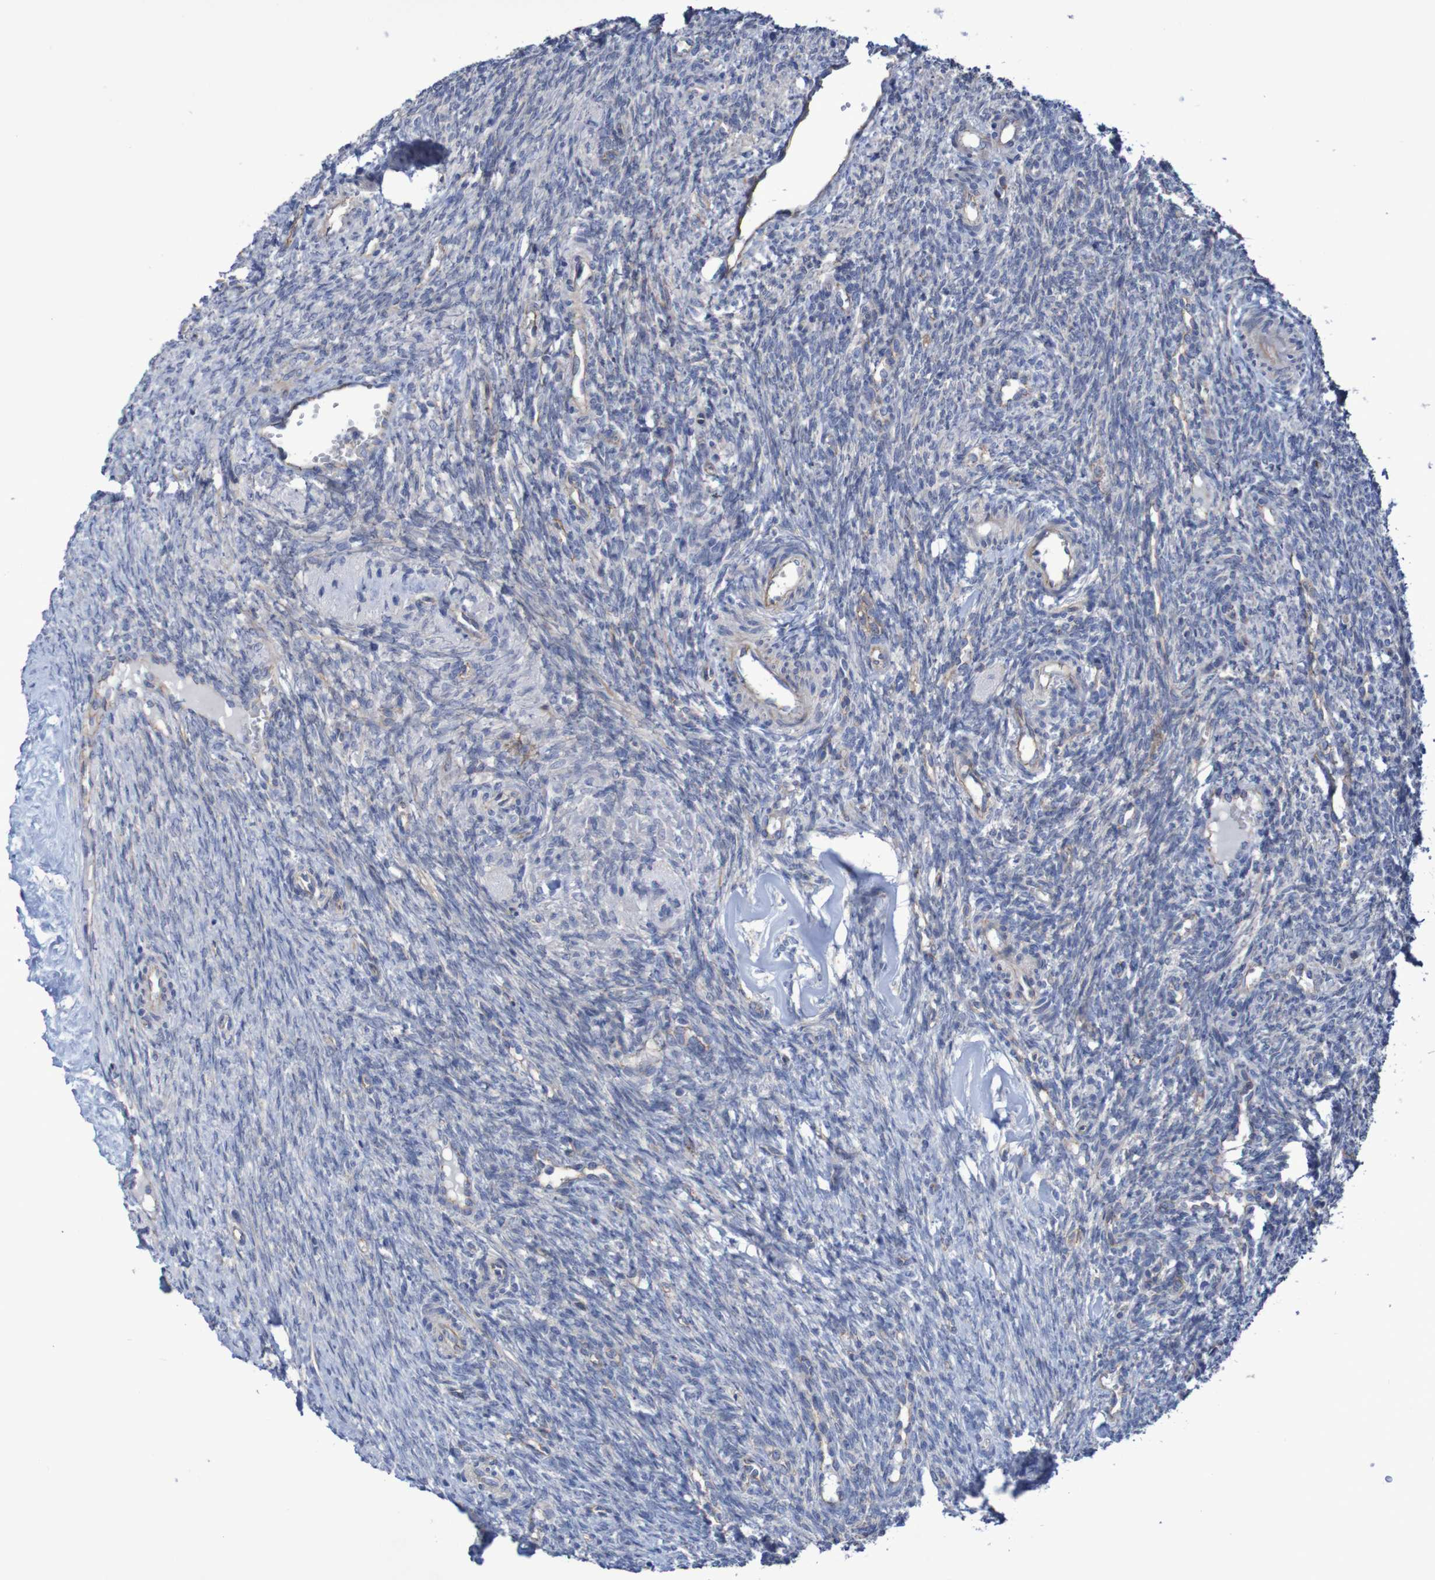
{"staining": {"intensity": "weak", "quantity": "25%-75%", "location": "cytoplasmic/membranous"}, "tissue": "ovary", "cell_type": "Ovarian stroma cells", "image_type": "normal", "snomed": [{"axis": "morphology", "description": "Normal tissue, NOS"}, {"axis": "topography", "description": "Ovary"}], "caption": "DAB immunohistochemical staining of benign ovary exhibits weak cytoplasmic/membranous protein expression in approximately 25%-75% of ovarian stroma cells.", "gene": "NECTIN2", "patient": {"sex": "female", "age": 41}}